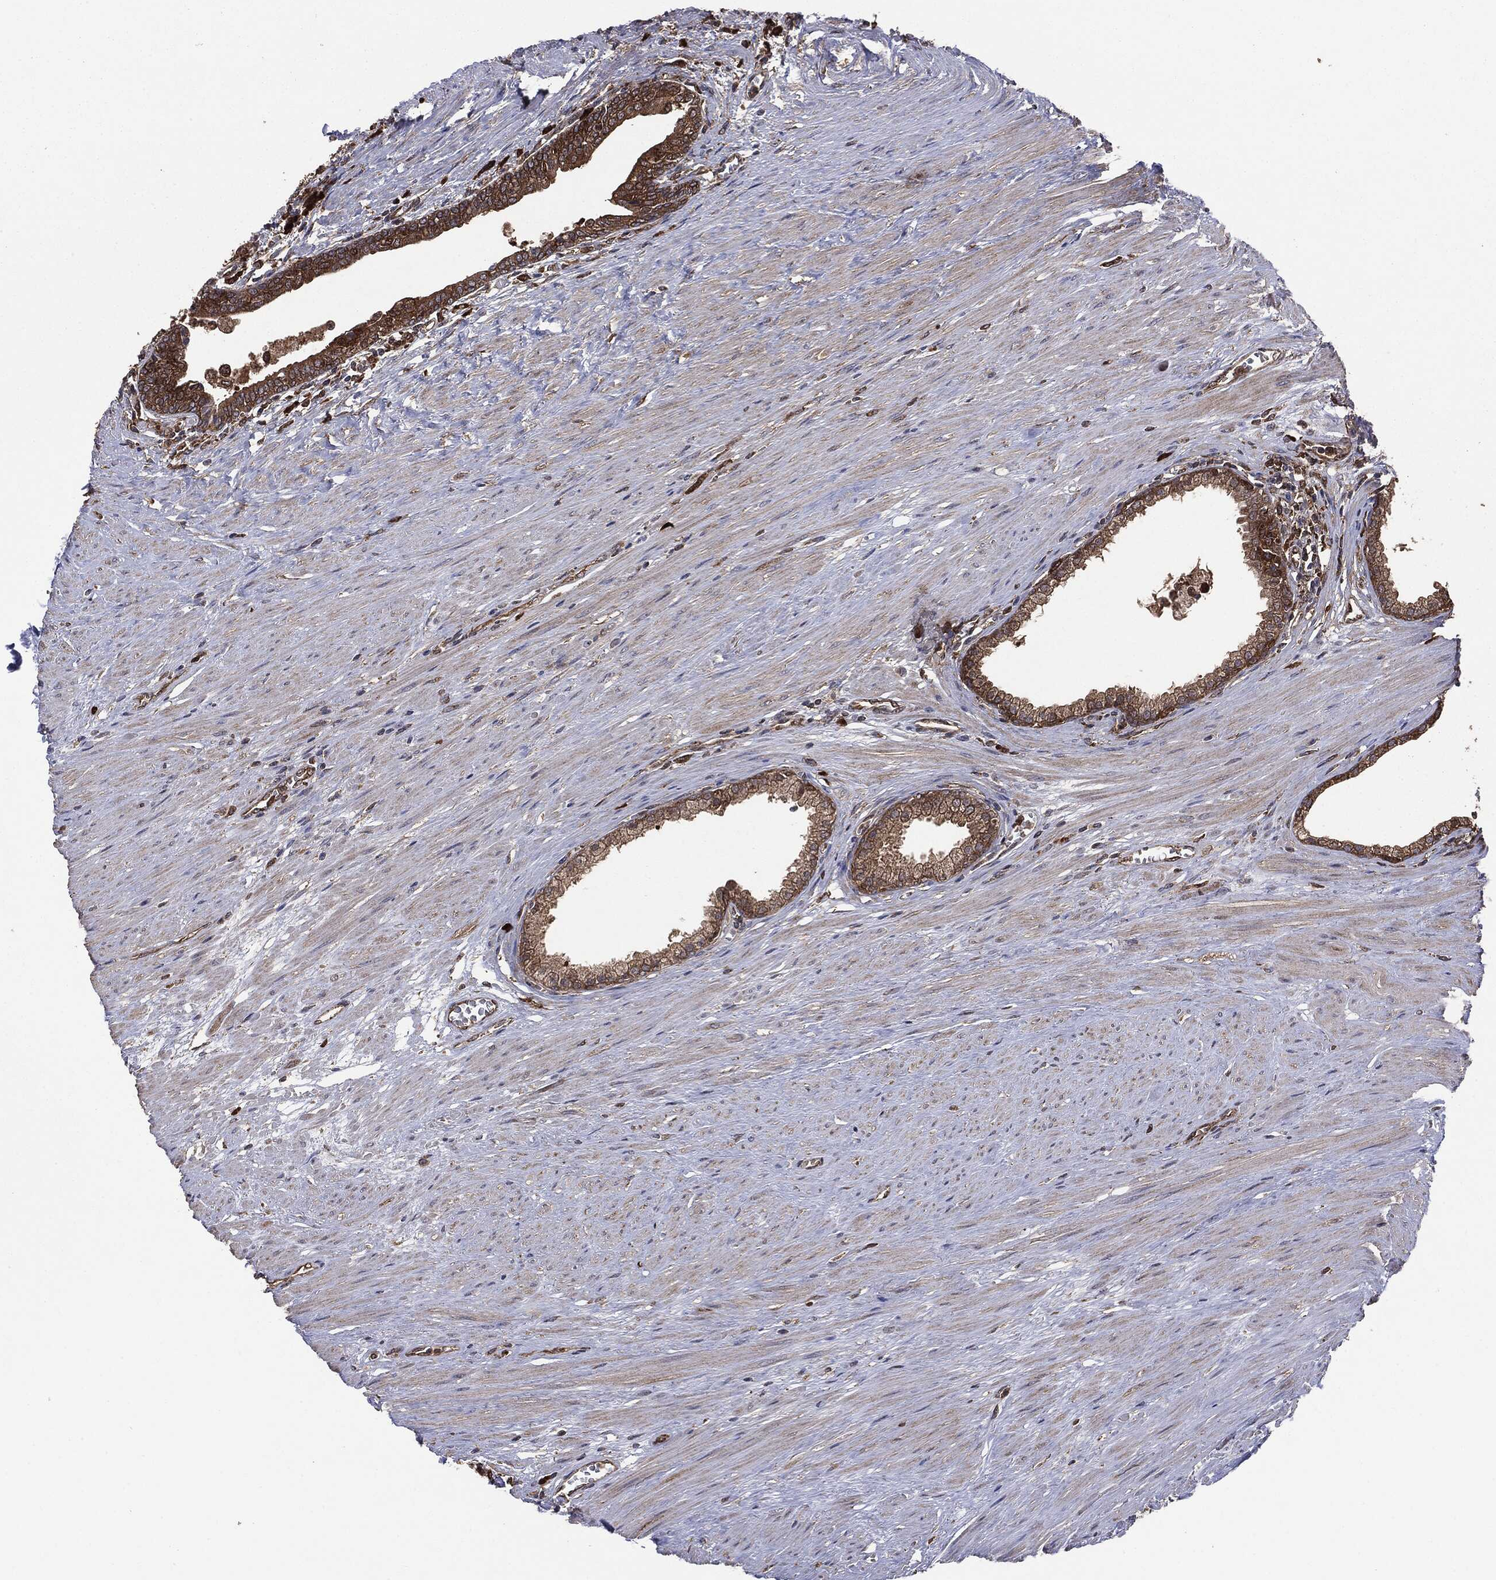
{"staining": {"intensity": "strong", "quantity": "25%-75%", "location": "cytoplasmic/membranous"}, "tissue": "prostate", "cell_type": "Glandular cells", "image_type": "normal", "snomed": [{"axis": "morphology", "description": "Normal tissue, NOS"}, {"axis": "topography", "description": "Prostate"}], "caption": "Immunohistochemical staining of normal human prostate demonstrates high levels of strong cytoplasmic/membranous staining in about 25%-75% of glandular cells.", "gene": "NME1", "patient": {"sex": "male", "age": 64}}